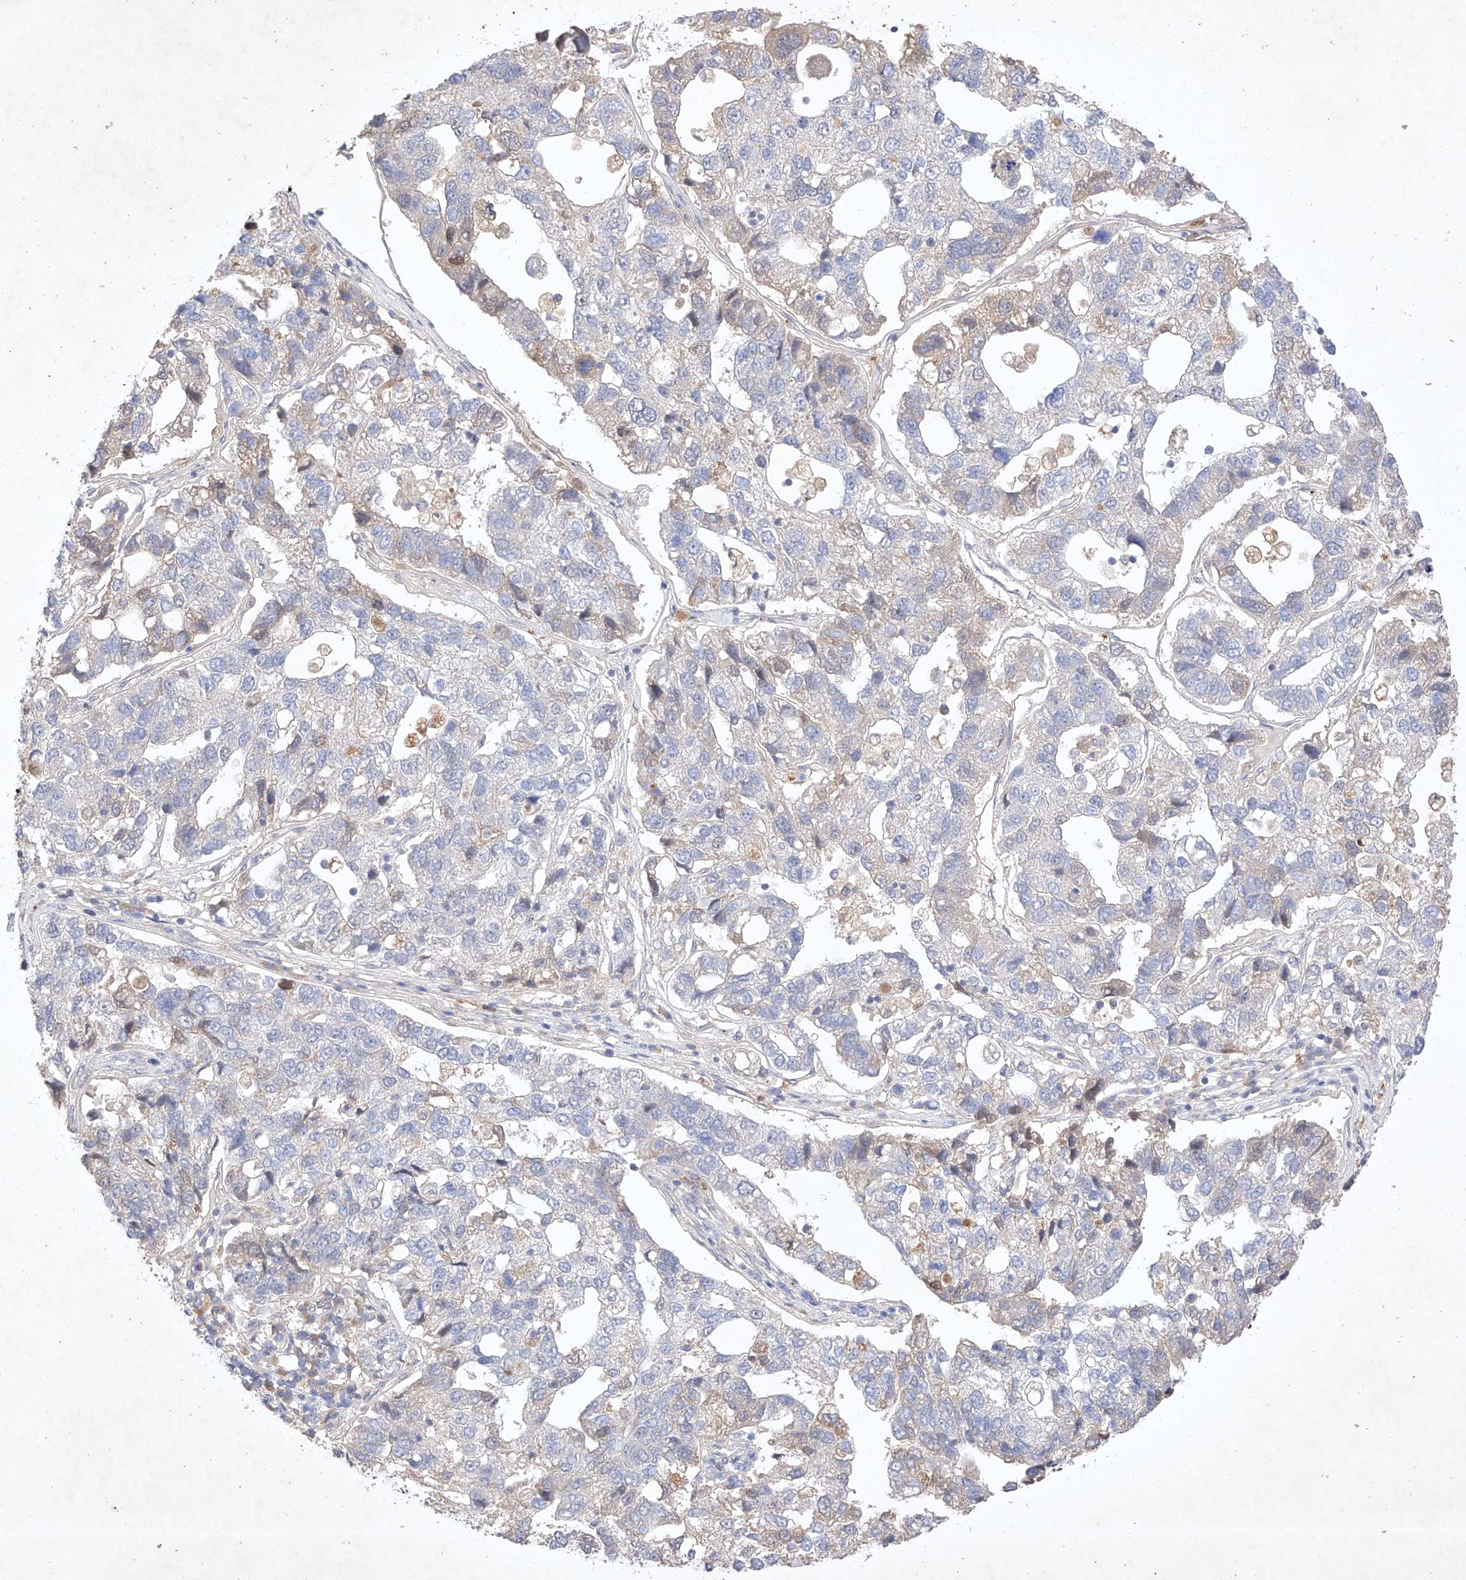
{"staining": {"intensity": "negative", "quantity": "none", "location": "none"}, "tissue": "pancreatic cancer", "cell_type": "Tumor cells", "image_type": "cancer", "snomed": [{"axis": "morphology", "description": "Adenocarcinoma, NOS"}, {"axis": "topography", "description": "Pancreas"}], "caption": "This is an immunohistochemistry photomicrograph of pancreatic cancer. There is no positivity in tumor cells.", "gene": "ZNF124", "patient": {"sex": "female", "age": 61}}